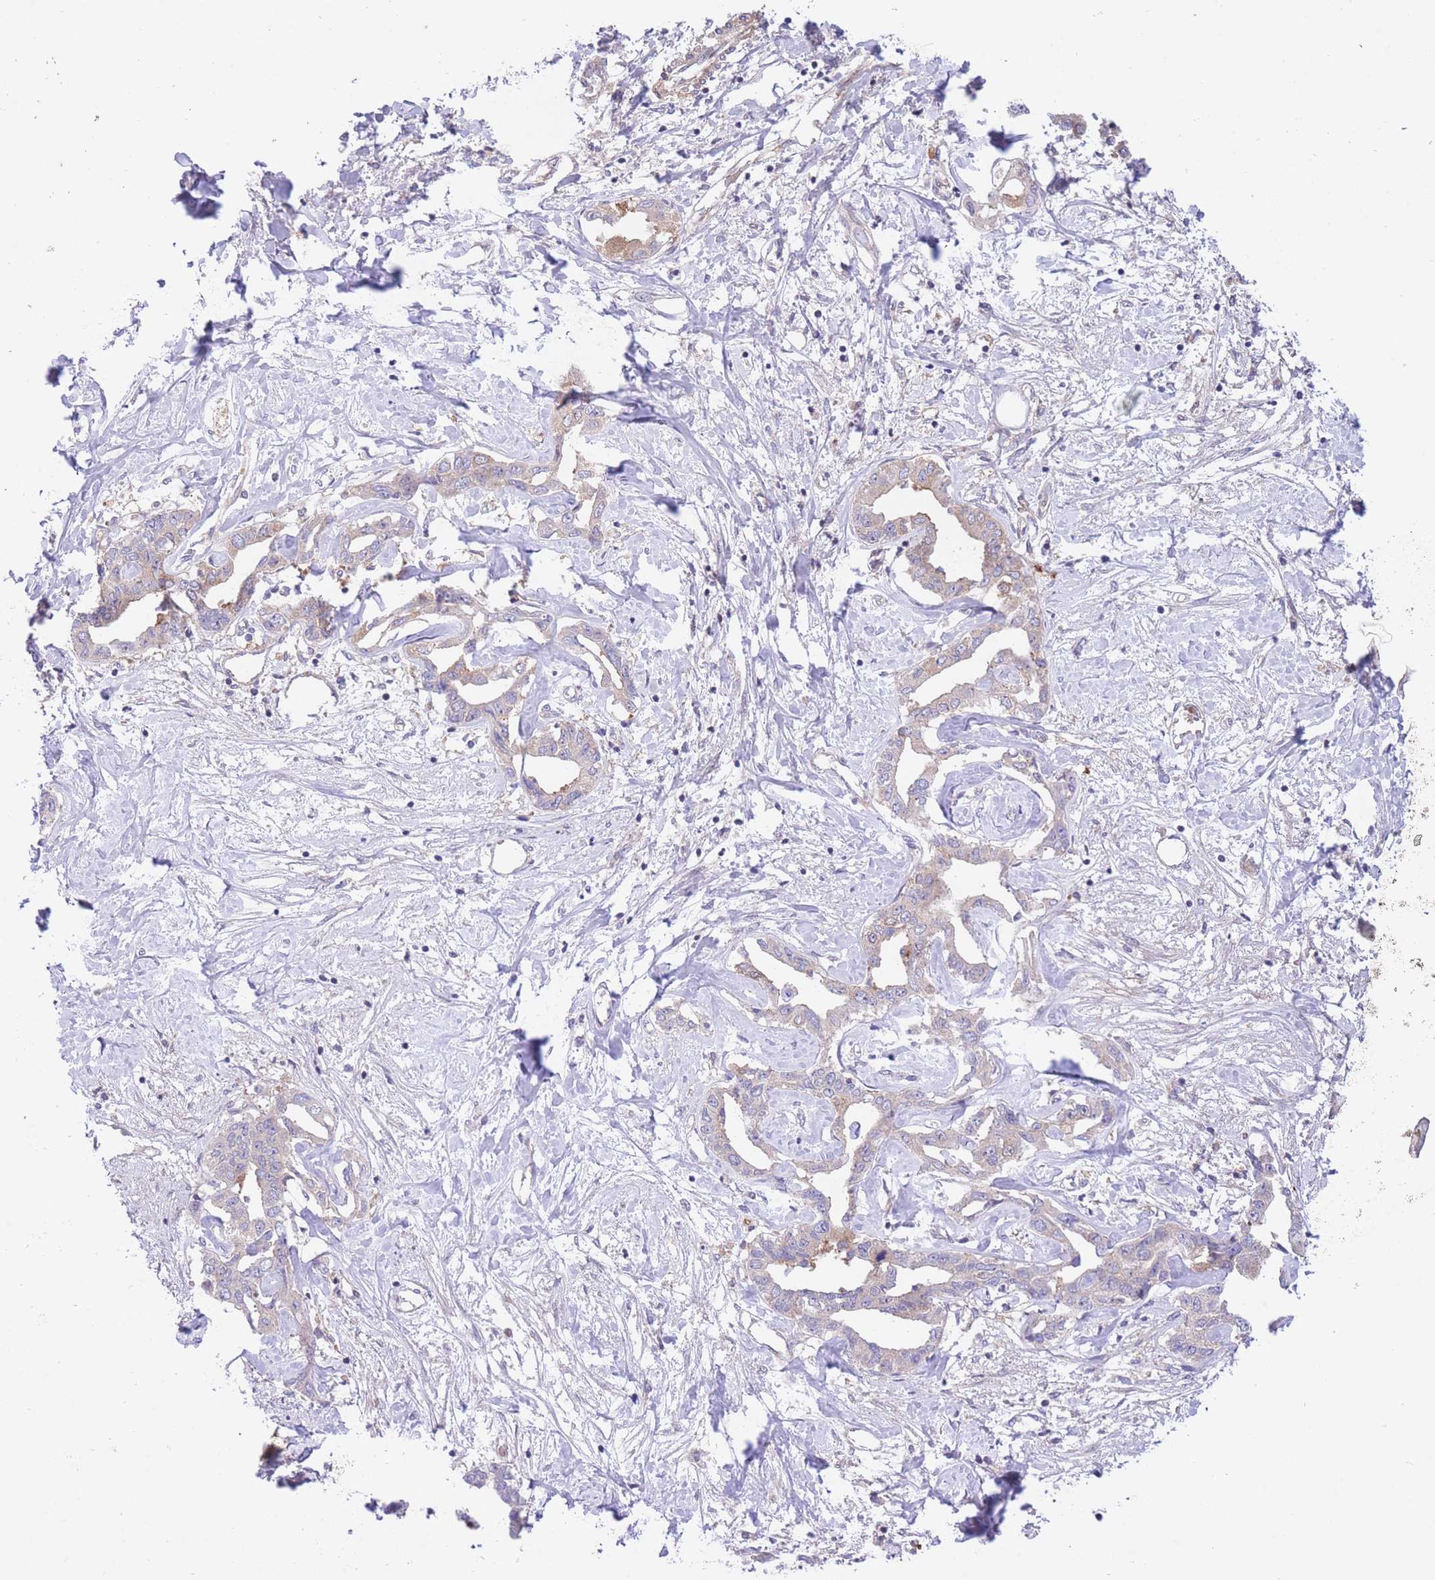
{"staining": {"intensity": "moderate", "quantity": "25%-75%", "location": "cytoplasmic/membranous"}, "tissue": "liver cancer", "cell_type": "Tumor cells", "image_type": "cancer", "snomed": [{"axis": "morphology", "description": "Cholangiocarcinoma"}, {"axis": "topography", "description": "Liver"}], "caption": "Brown immunohistochemical staining in human liver cancer displays moderate cytoplasmic/membranous staining in approximately 25%-75% of tumor cells. Using DAB (brown) and hematoxylin (blue) stains, captured at high magnification using brightfield microscopy.", "gene": "CHAC1", "patient": {"sex": "male", "age": 59}}